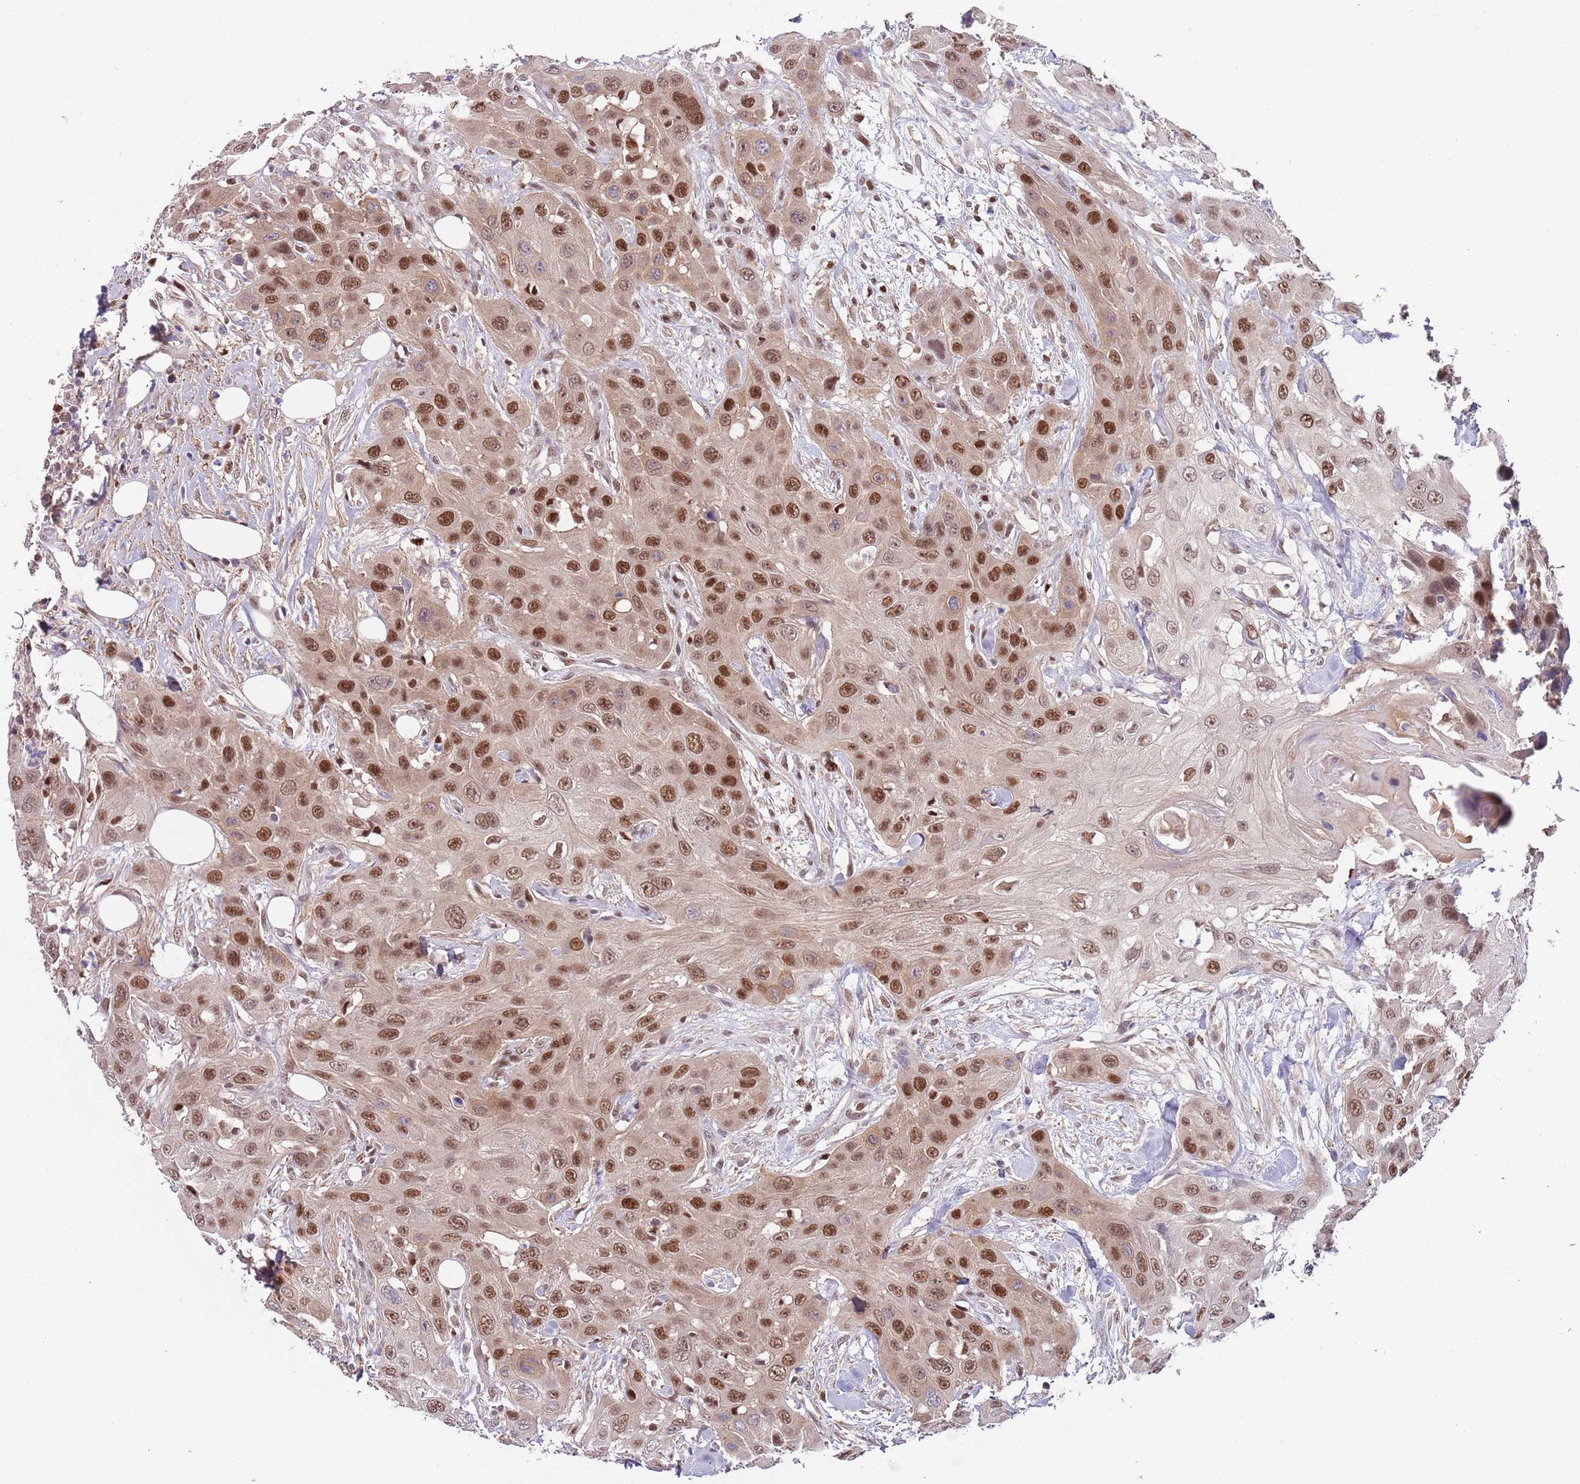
{"staining": {"intensity": "moderate", "quantity": ">75%", "location": "nuclear"}, "tissue": "head and neck cancer", "cell_type": "Tumor cells", "image_type": "cancer", "snomed": [{"axis": "morphology", "description": "Squamous cell carcinoma, NOS"}, {"axis": "topography", "description": "Head-Neck"}], "caption": "Protein expression by immunohistochemistry (IHC) exhibits moderate nuclear expression in about >75% of tumor cells in head and neck squamous cell carcinoma.", "gene": "RMND5B", "patient": {"sex": "male", "age": 81}}